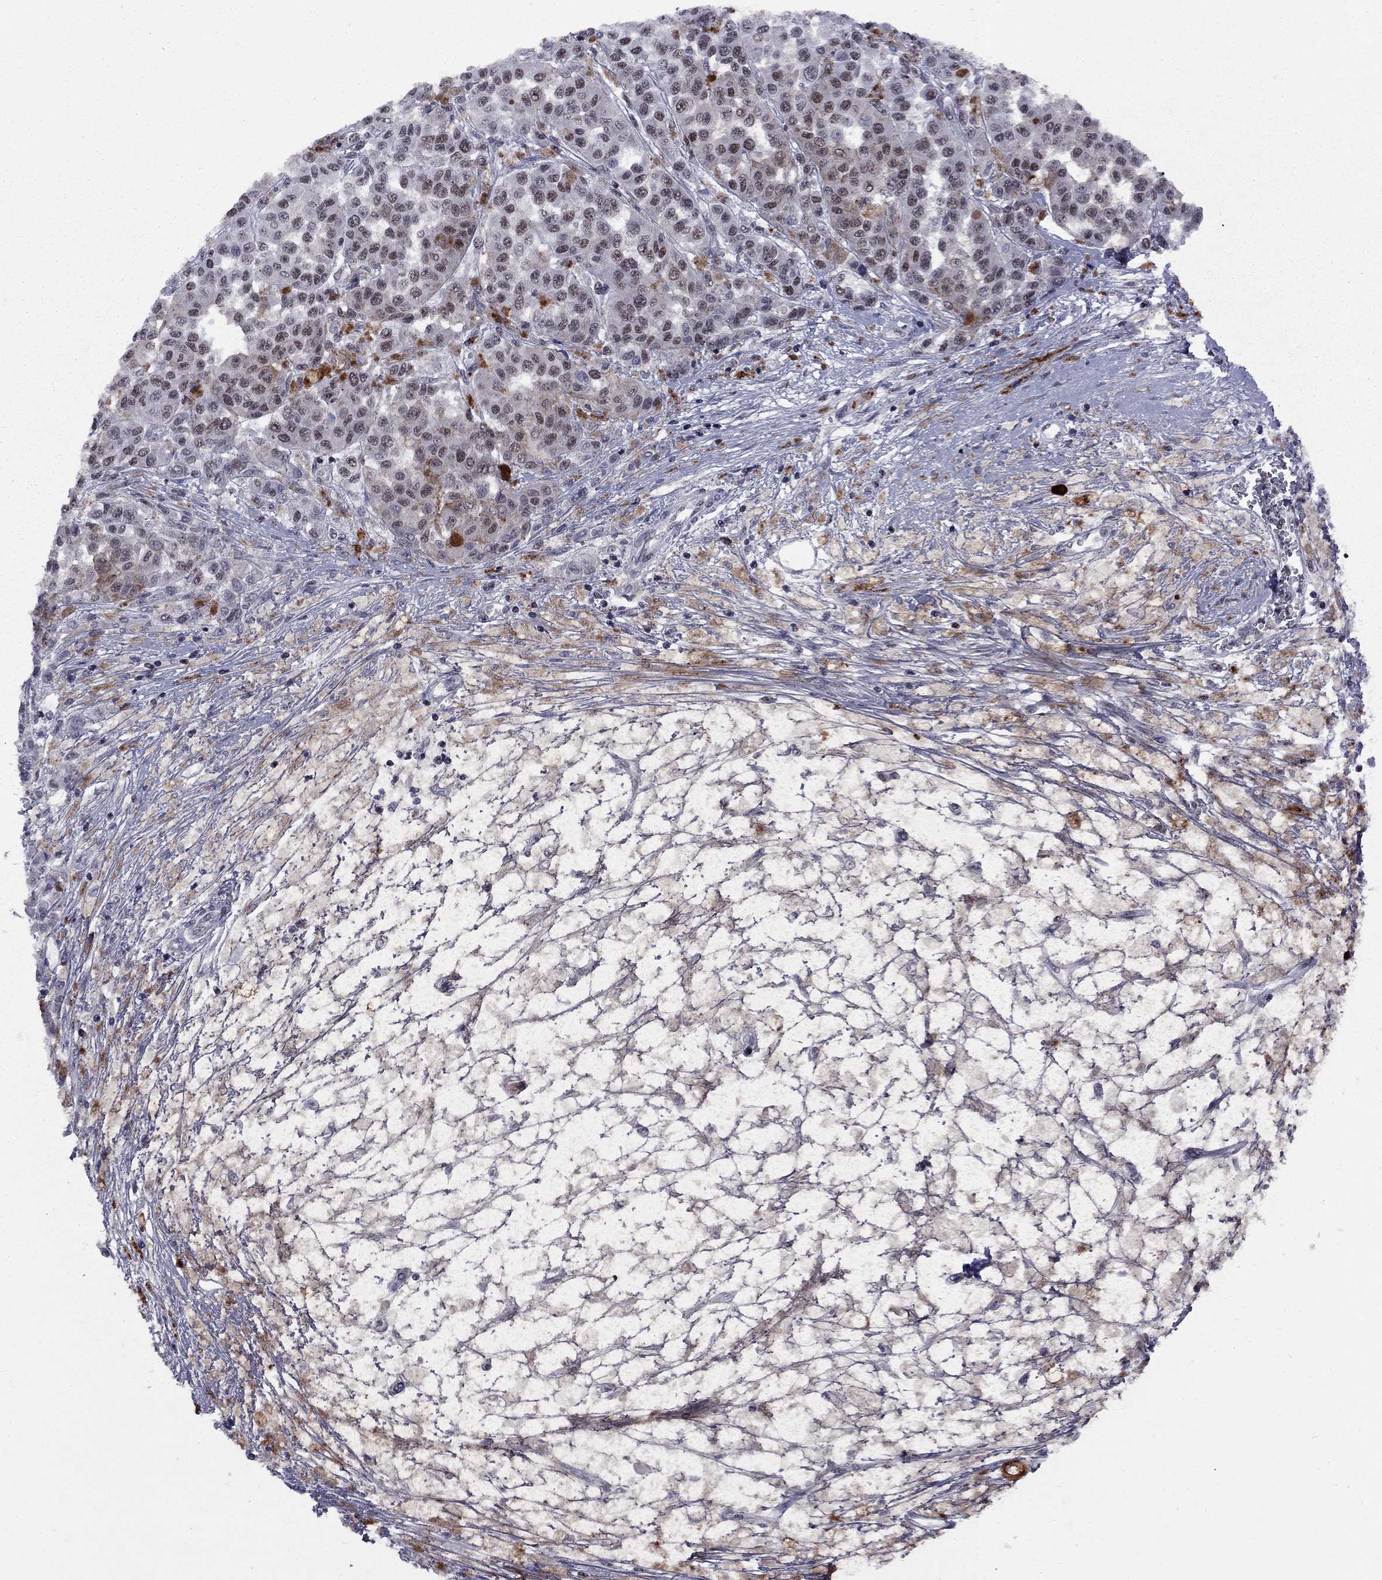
{"staining": {"intensity": "weak", "quantity": "<25%", "location": "nuclear"}, "tissue": "melanoma", "cell_type": "Tumor cells", "image_type": "cancer", "snomed": [{"axis": "morphology", "description": "Malignant melanoma, NOS"}, {"axis": "topography", "description": "Skin"}], "caption": "Immunohistochemical staining of melanoma demonstrates no significant expression in tumor cells.", "gene": "TAF9", "patient": {"sex": "female", "age": 58}}